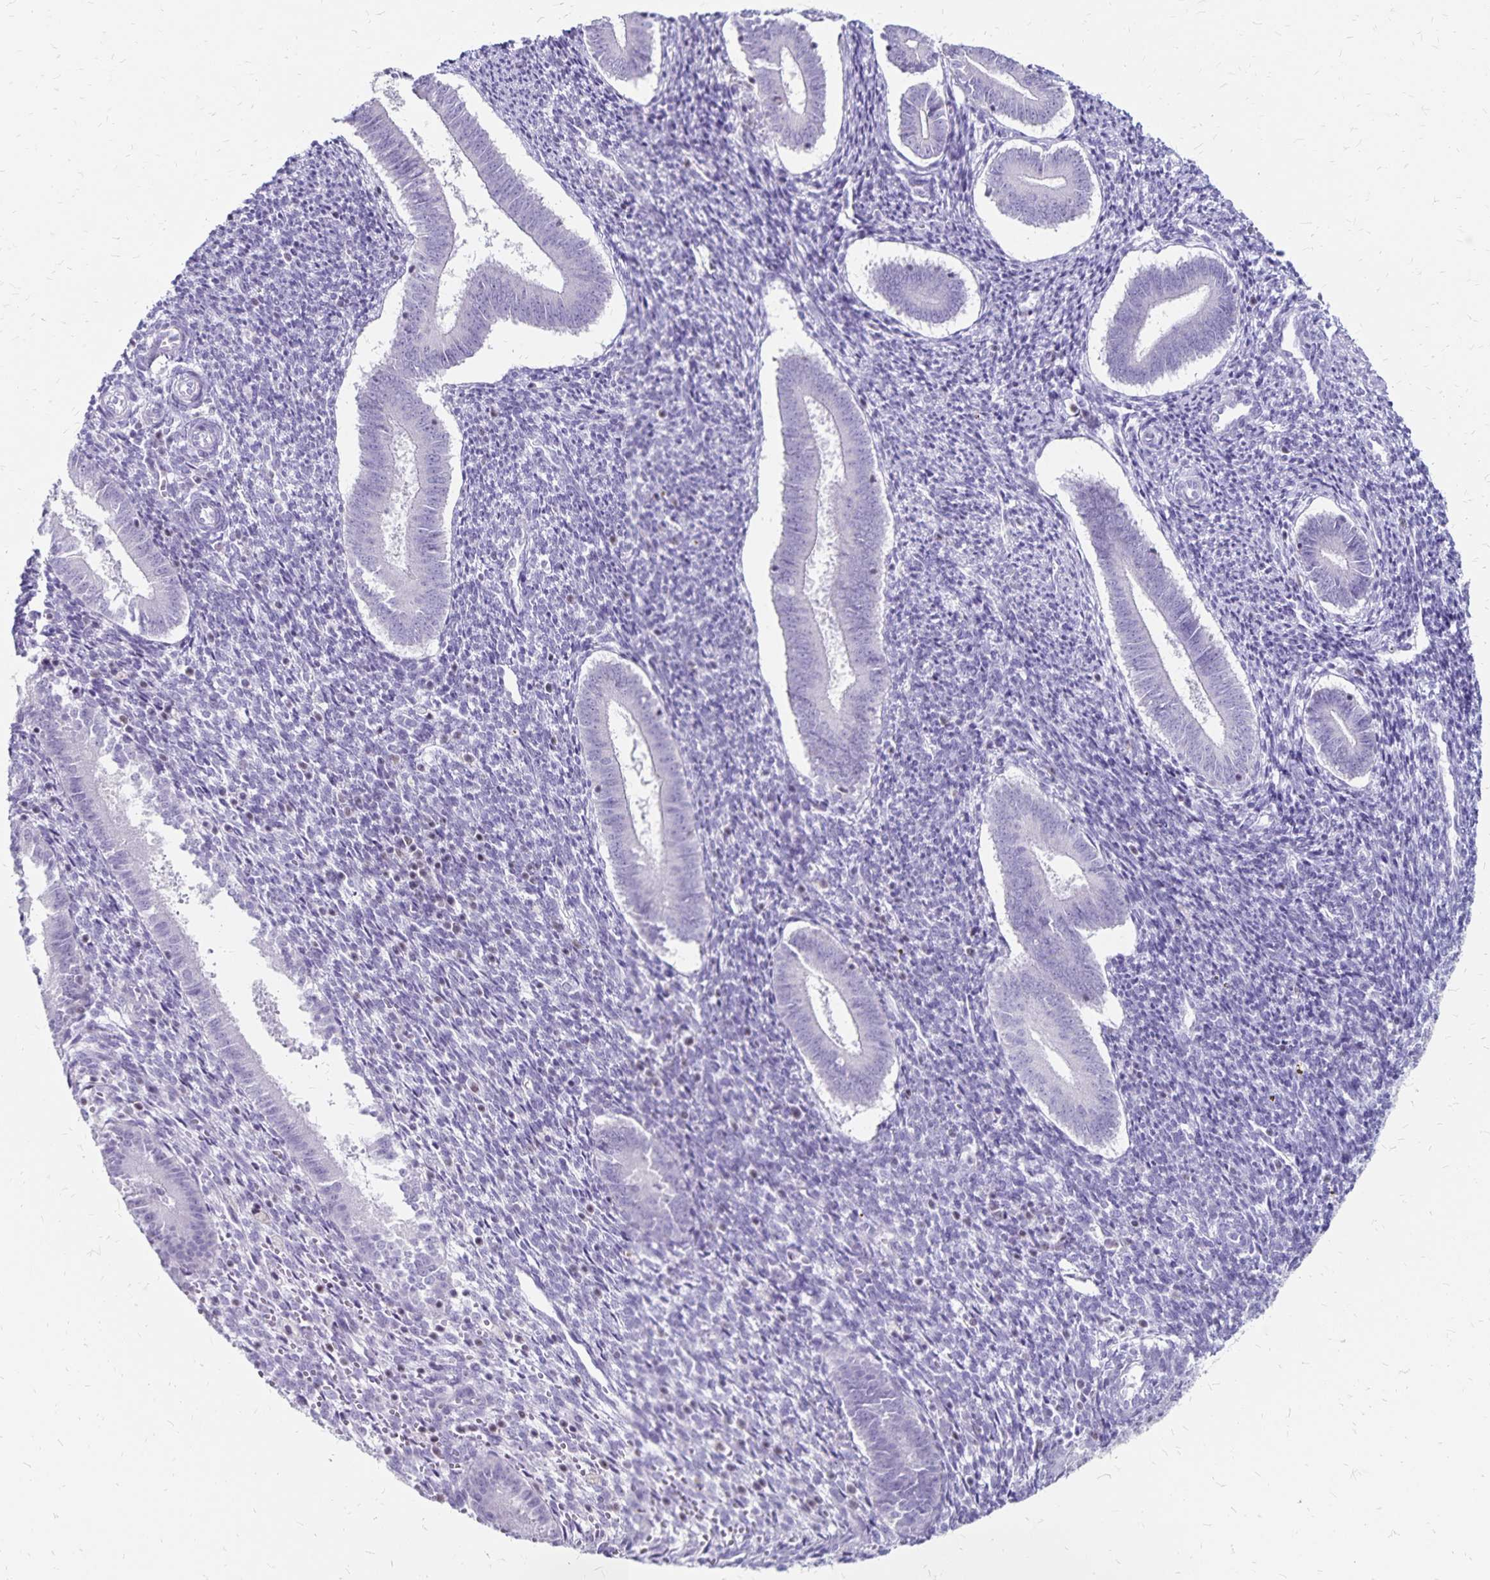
{"staining": {"intensity": "negative", "quantity": "none", "location": "none"}, "tissue": "endometrium", "cell_type": "Cells in endometrial stroma", "image_type": "normal", "snomed": [{"axis": "morphology", "description": "Normal tissue, NOS"}, {"axis": "topography", "description": "Endometrium"}], "caption": "Cells in endometrial stroma are negative for protein expression in normal human endometrium. (DAB immunohistochemistry (IHC) visualized using brightfield microscopy, high magnification).", "gene": "IKZF1", "patient": {"sex": "female", "age": 25}}